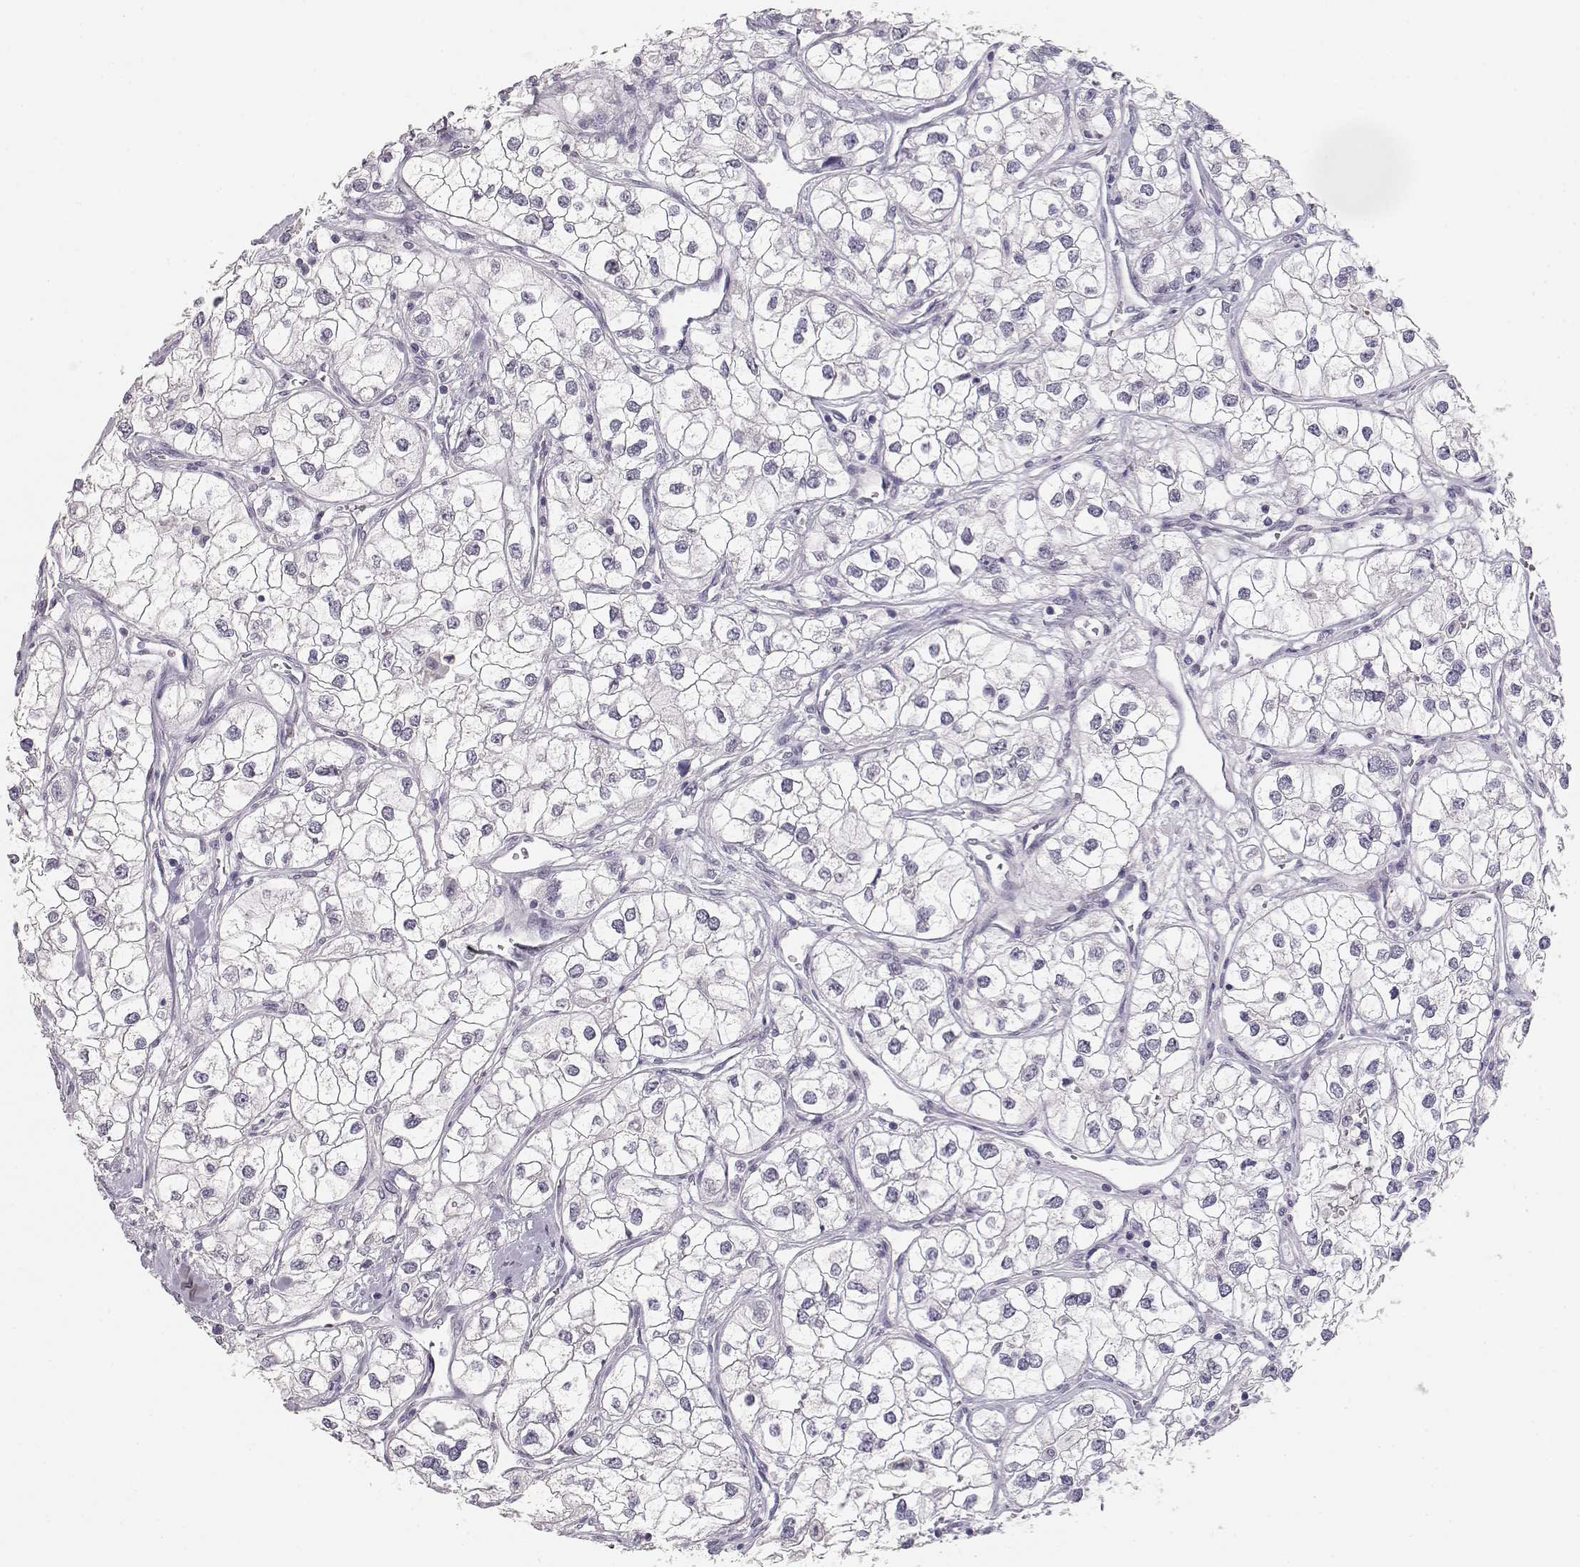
{"staining": {"intensity": "negative", "quantity": "none", "location": "none"}, "tissue": "renal cancer", "cell_type": "Tumor cells", "image_type": "cancer", "snomed": [{"axis": "morphology", "description": "Adenocarcinoma, NOS"}, {"axis": "topography", "description": "Kidney"}], "caption": "This is an immunohistochemistry (IHC) histopathology image of human renal cancer (adenocarcinoma). There is no staining in tumor cells.", "gene": "TKTL1", "patient": {"sex": "male", "age": 59}}